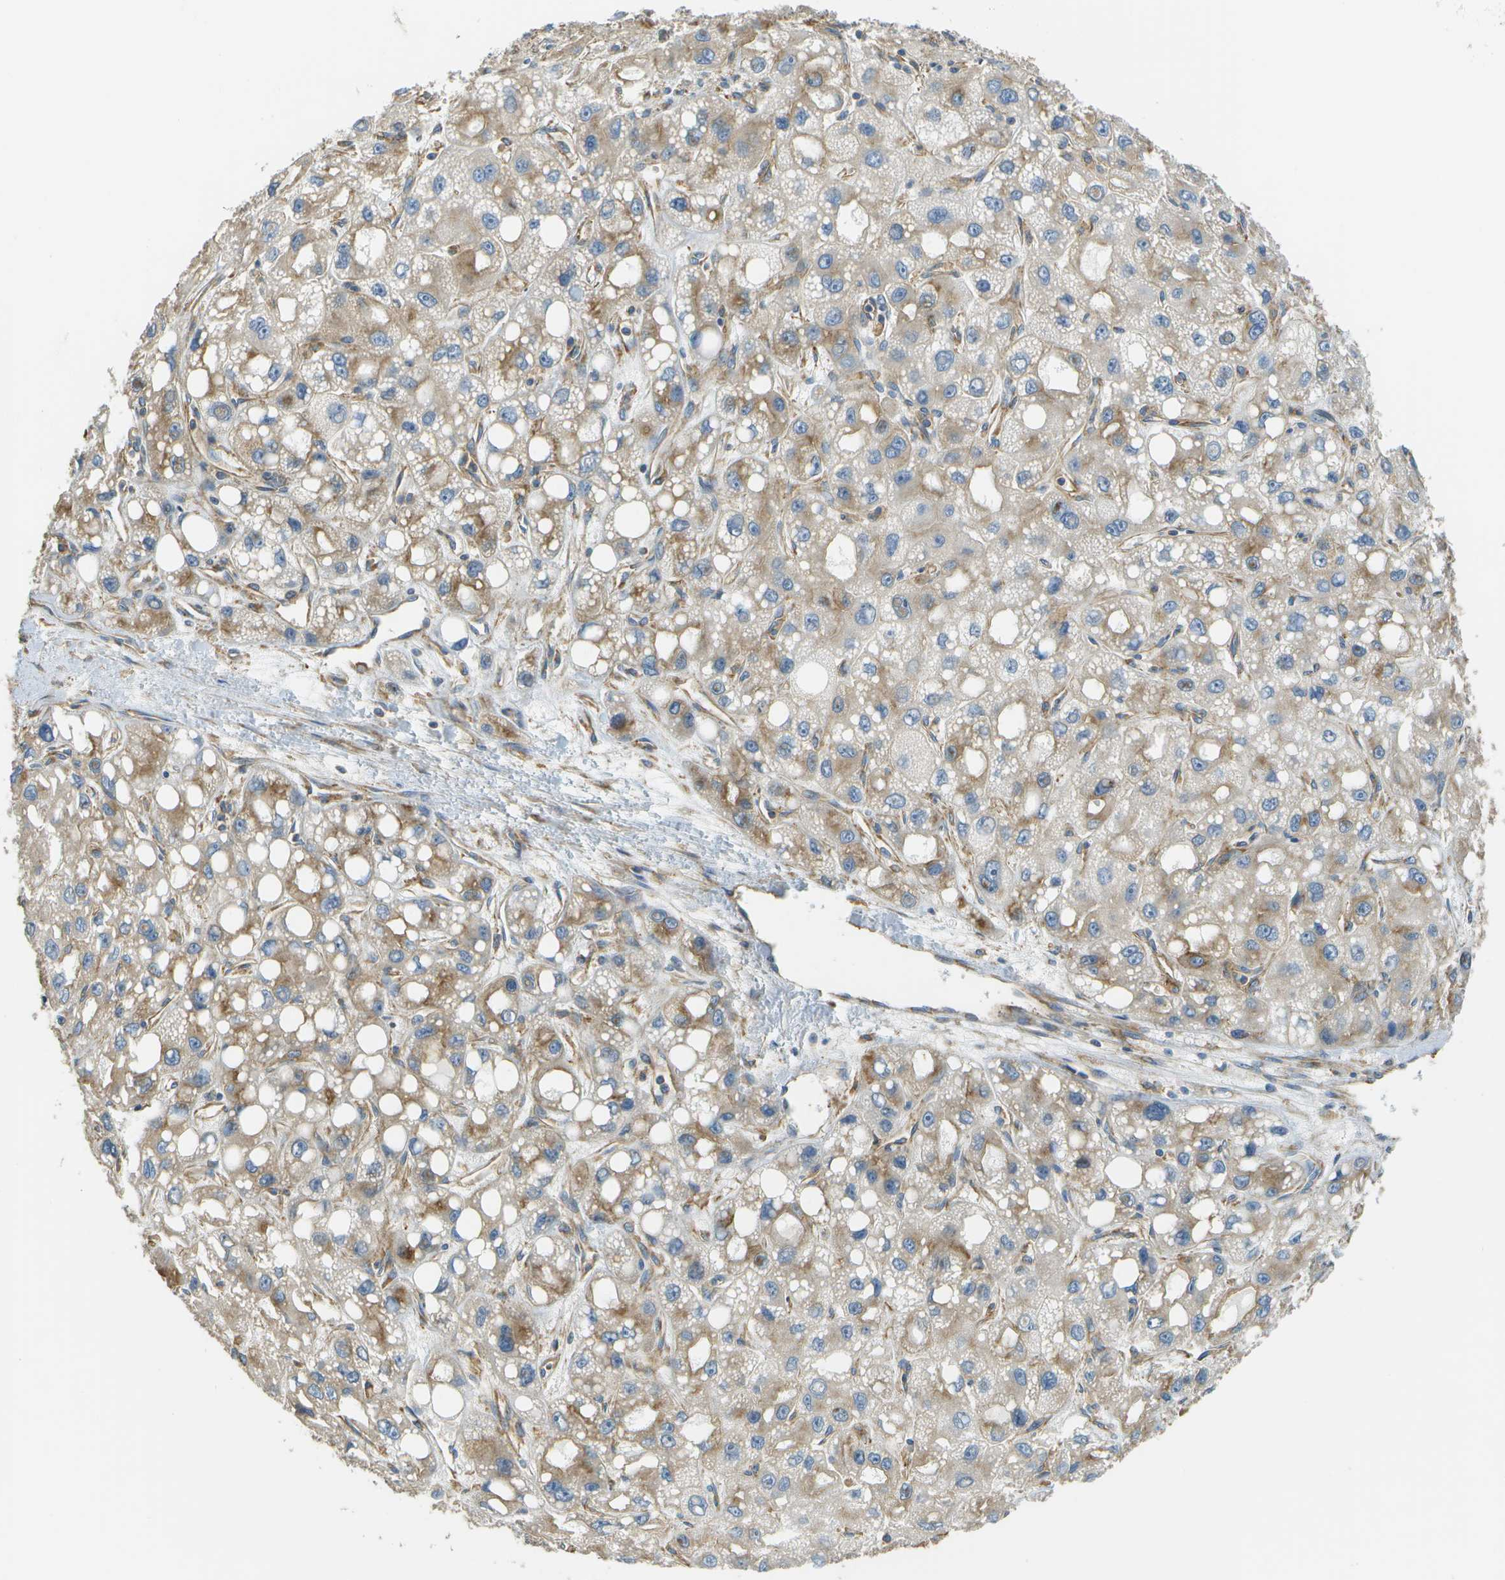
{"staining": {"intensity": "moderate", "quantity": "25%-75%", "location": "cytoplasmic/membranous"}, "tissue": "liver cancer", "cell_type": "Tumor cells", "image_type": "cancer", "snomed": [{"axis": "morphology", "description": "Carcinoma, Hepatocellular, NOS"}, {"axis": "topography", "description": "Liver"}], "caption": "Immunohistochemical staining of hepatocellular carcinoma (liver) exhibits medium levels of moderate cytoplasmic/membranous protein staining in approximately 25%-75% of tumor cells.", "gene": "CLTC", "patient": {"sex": "male", "age": 55}}